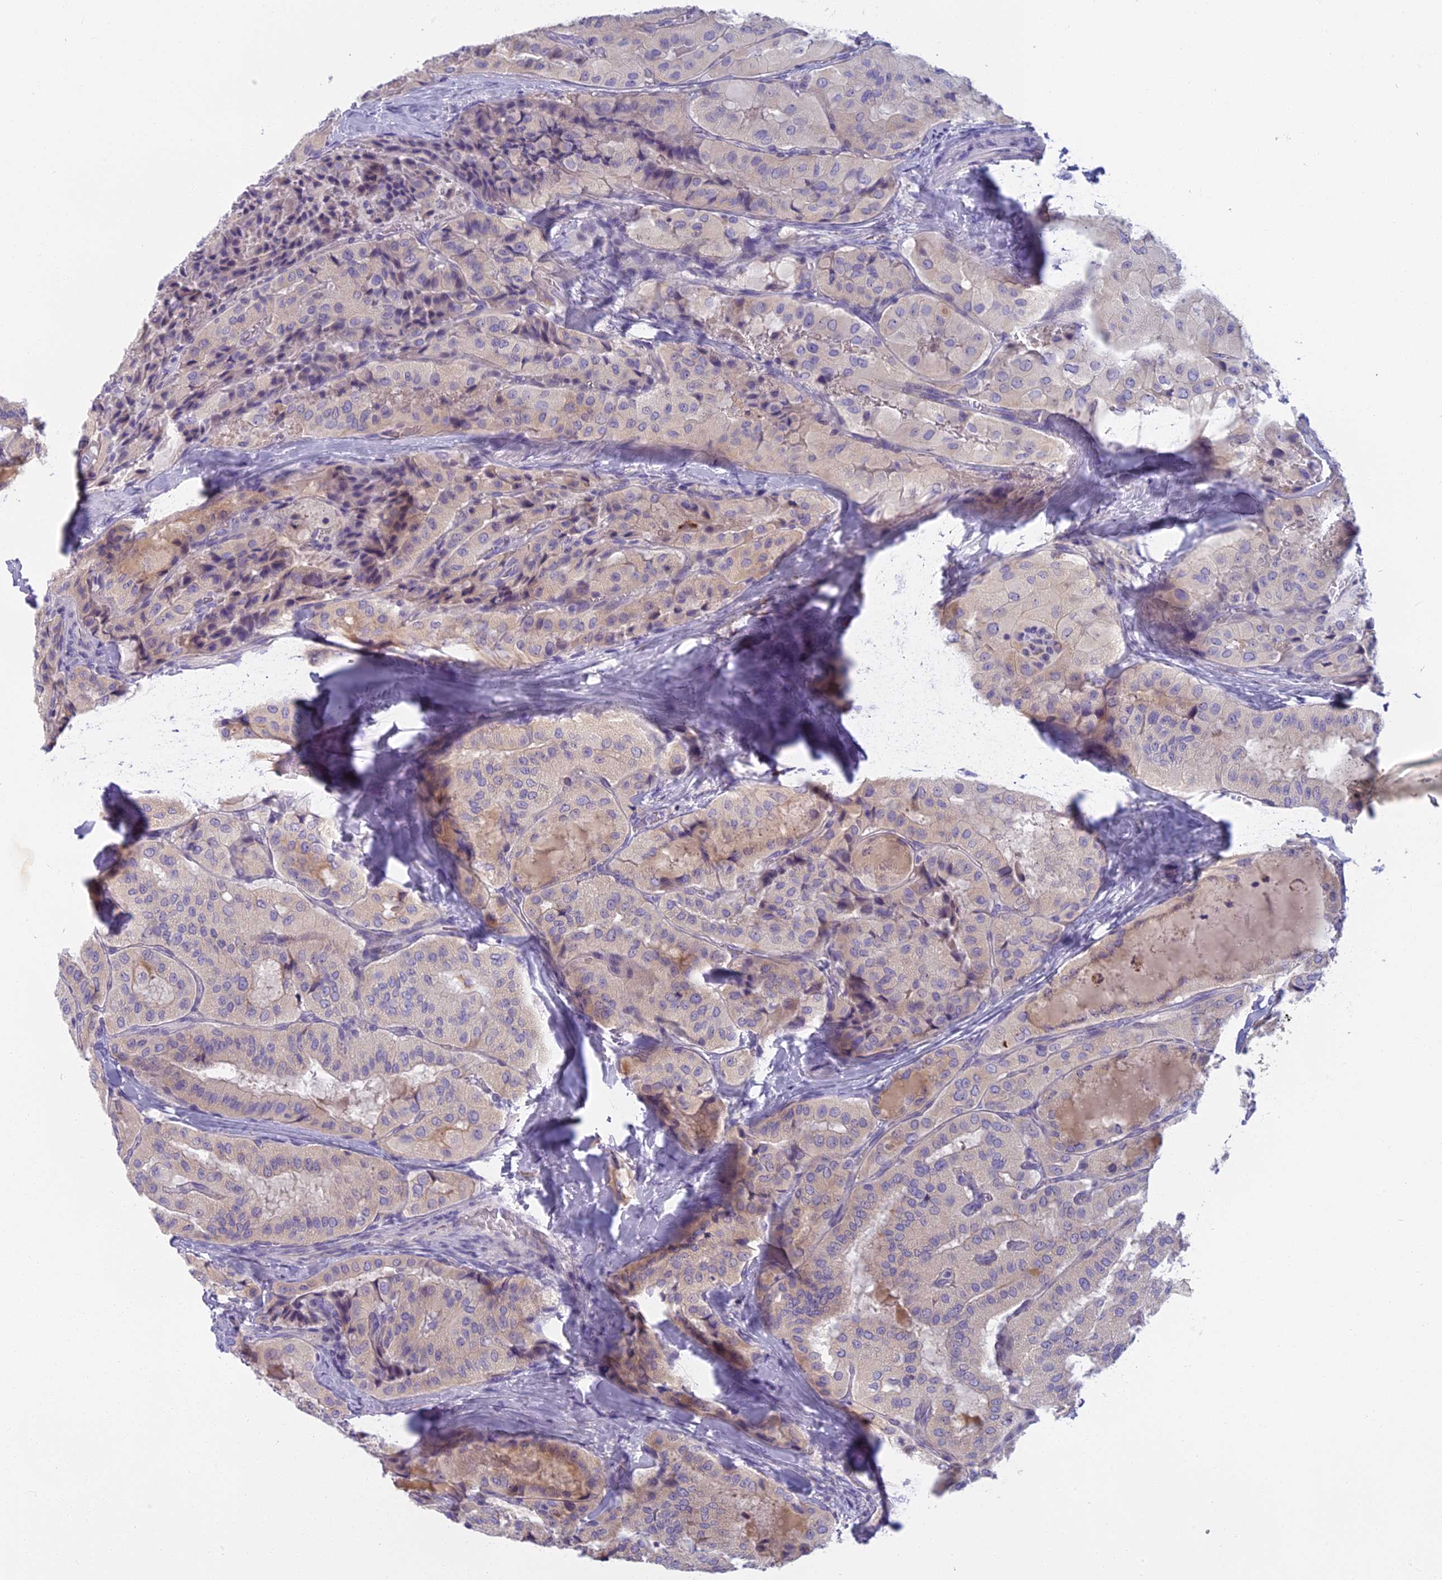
{"staining": {"intensity": "weak", "quantity": "25%-75%", "location": "cytoplasmic/membranous"}, "tissue": "thyroid cancer", "cell_type": "Tumor cells", "image_type": "cancer", "snomed": [{"axis": "morphology", "description": "Normal tissue, NOS"}, {"axis": "morphology", "description": "Papillary adenocarcinoma, NOS"}, {"axis": "topography", "description": "Thyroid gland"}], "caption": "Weak cytoplasmic/membranous protein positivity is present in approximately 25%-75% of tumor cells in thyroid cancer (papillary adenocarcinoma).", "gene": "SEMA7A", "patient": {"sex": "female", "age": 59}}